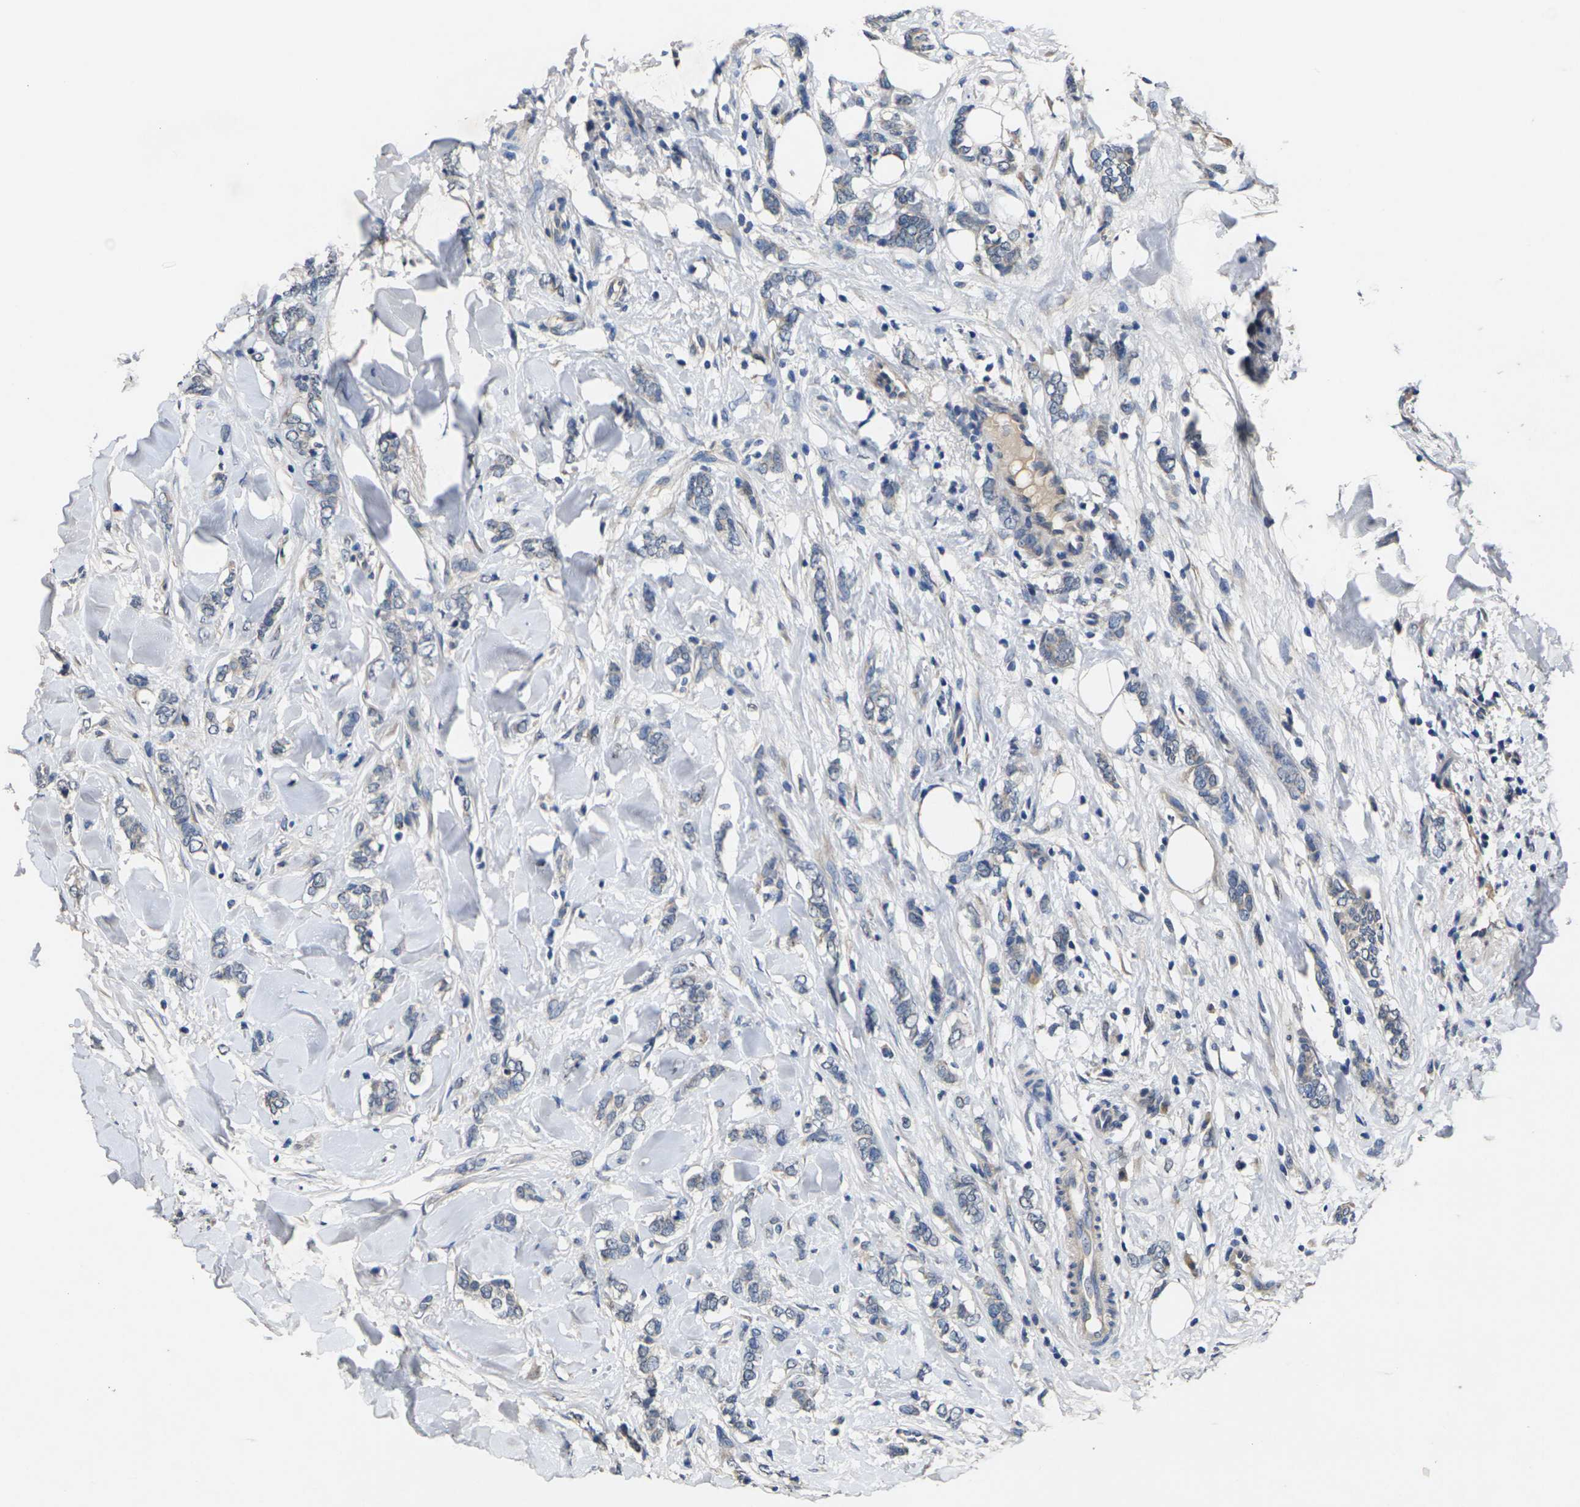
{"staining": {"intensity": "negative", "quantity": "none", "location": "none"}, "tissue": "breast cancer", "cell_type": "Tumor cells", "image_type": "cancer", "snomed": [{"axis": "morphology", "description": "Lobular carcinoma"}, {"axis": "topography", "description": "Skin"}, {"axis": "topography", "description": "Breast"}], "caption": "A micrograph of human lobular carcinoma (breast) is negative for staining in tumor cells.", "gene": "SLC2A2", "patient": {"sex": "female", "age": 46}}